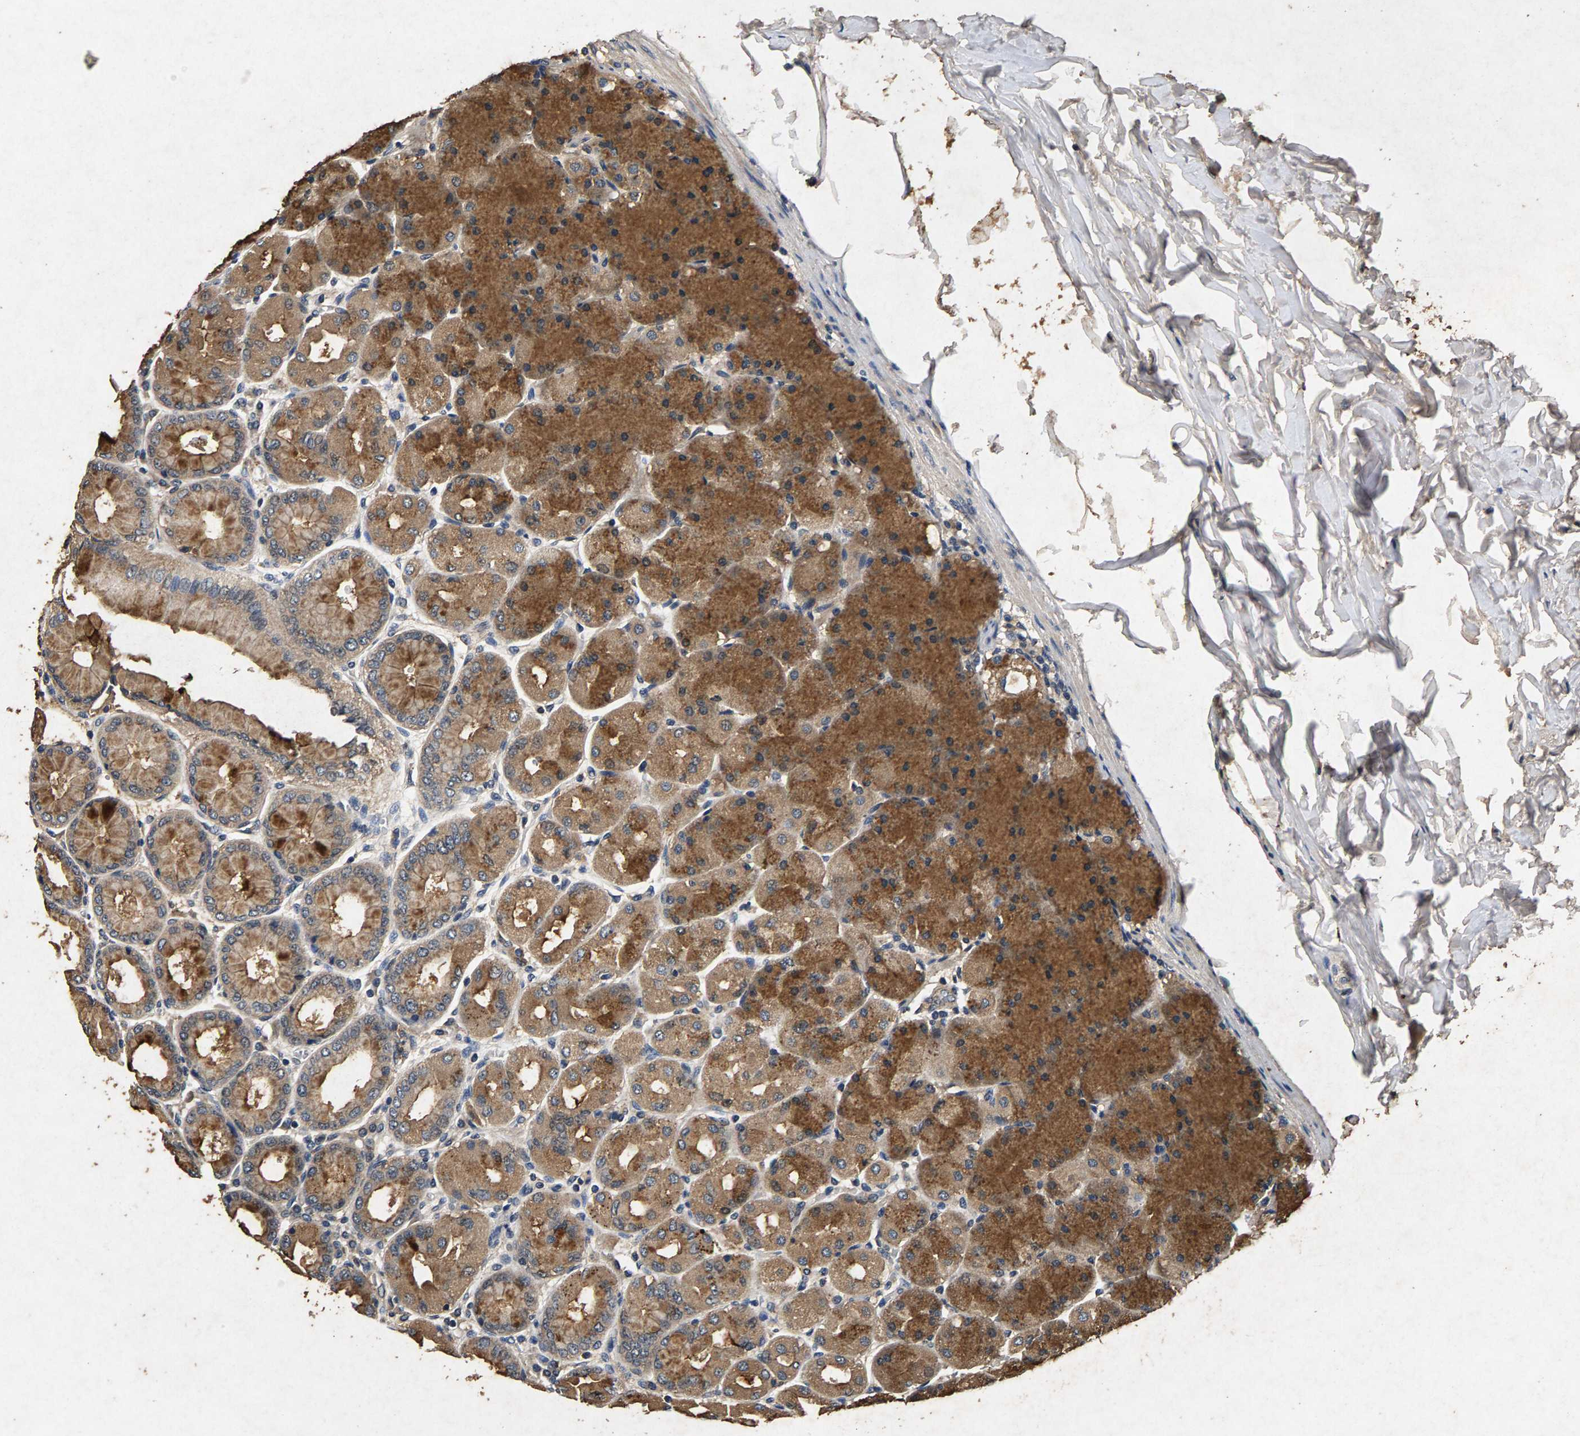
{"staining": {"intensity": "strong", "quantity": "25%-75%", "location": "cytoplasmic/membranous"}, "tissue": "stomach", "cell_type": "Glandular cells", "image_type": "normal", "snomed": [{"axis": "morphology", "description": "Normal tissue, NOS"}, {"axis": "topography", "description": "Stomach, upper"}], "caption": "Stomach stained with immunohistochemistry (IHC) shows strong cytoplasmic/membranous staining in approximately 25%-75% of glandular cells.", "gene": "PPP1CC", "patient": {"sex": "female", "age": 56}}